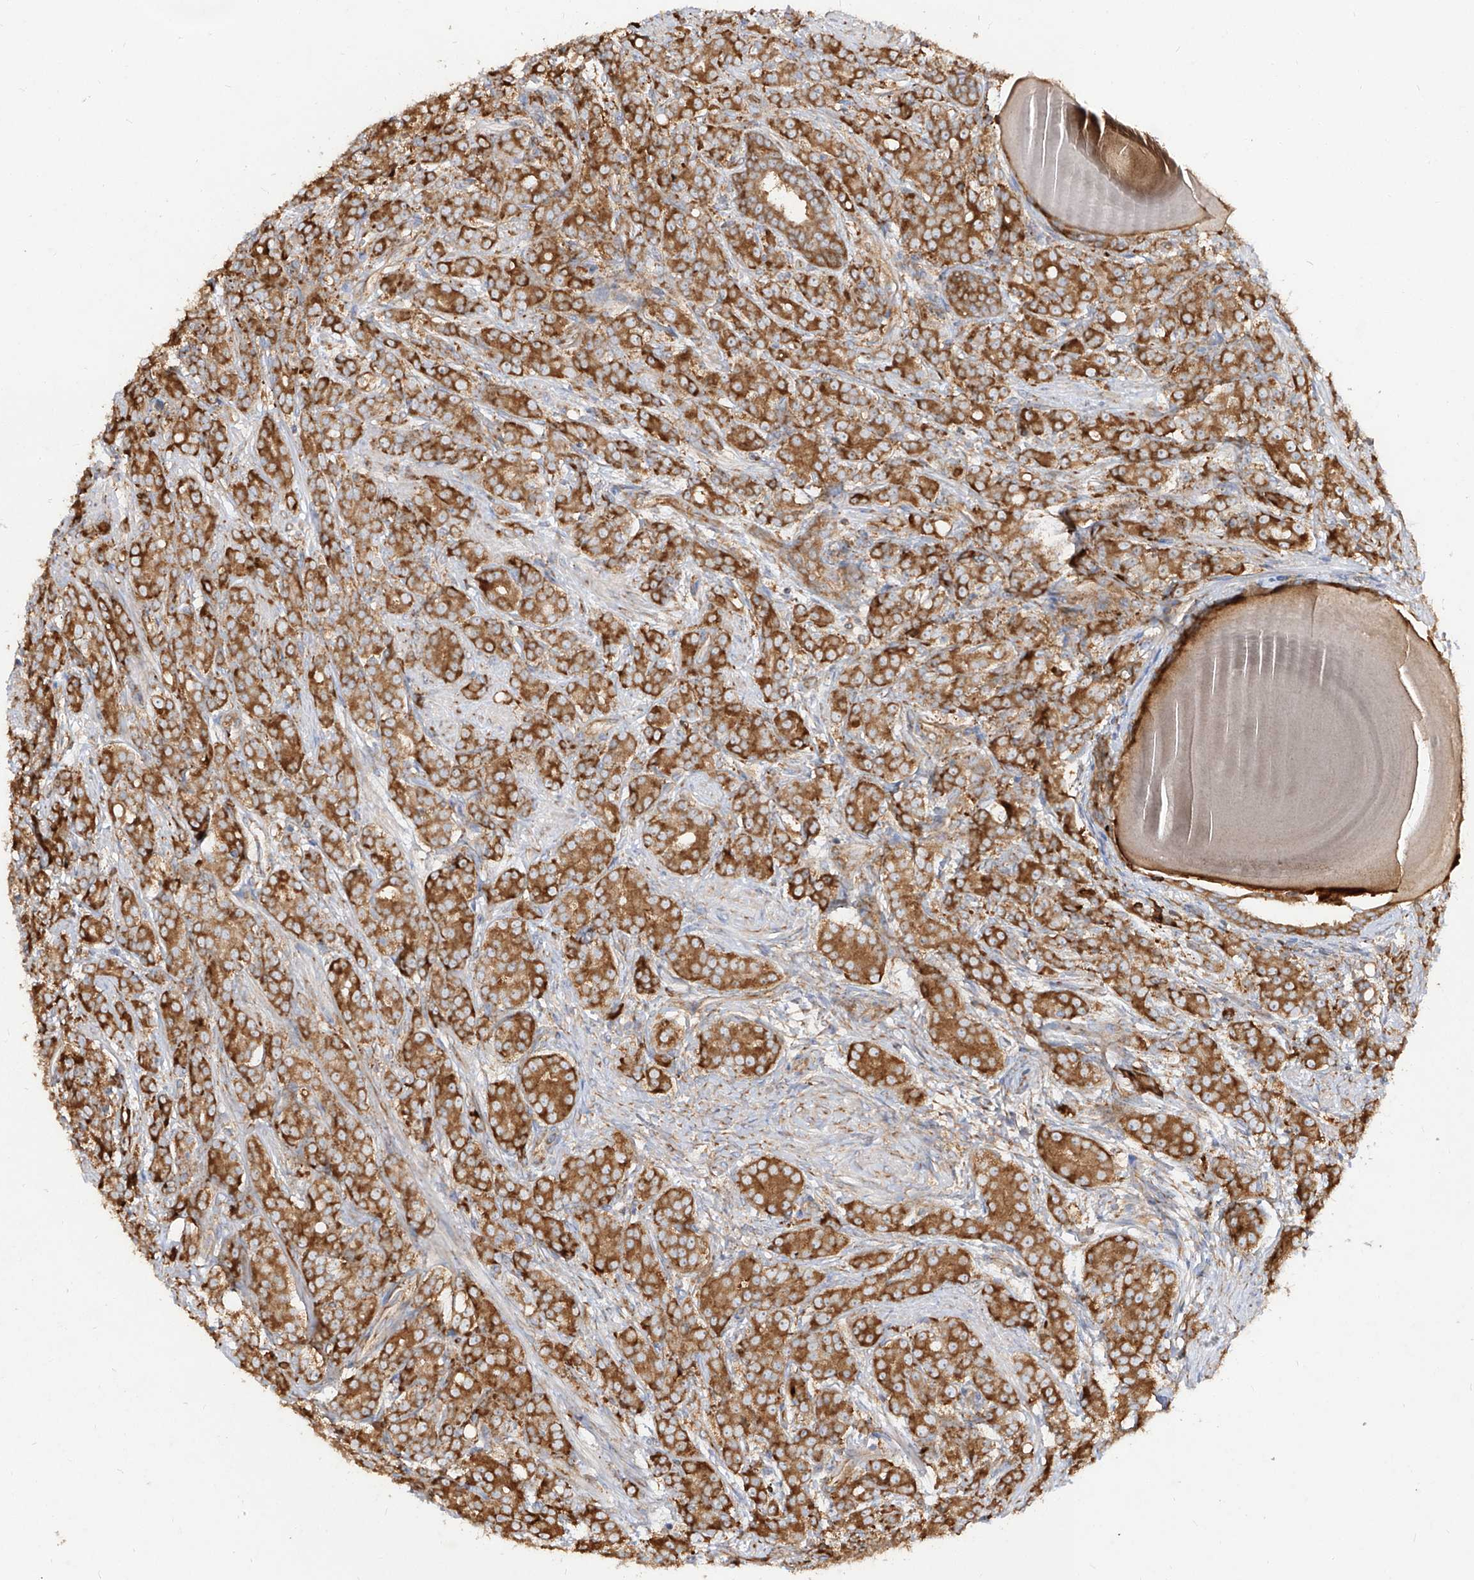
{"staining": {"intensity": "strong", "quantity": ">75%", "location": "cytoplasmic/membranous"}, "tissue": "prostate cancer", "cell_type": "Tumor cells", "image_type": "cancer", "snomed": [{"axis": "morphology", "description": "Adenocarcinoma, High grade"}, {"axis": "topography", "description": "Prostate"}], "caption": "This is a photomicrograph of IHC staining of adenocarcinoma (high-grade) (prostate), which shows strong staining in the cytoplasmic/membranous of tumor cells.", "gene": "RPS25", "patient": {"sex": "male", "age": 62}}